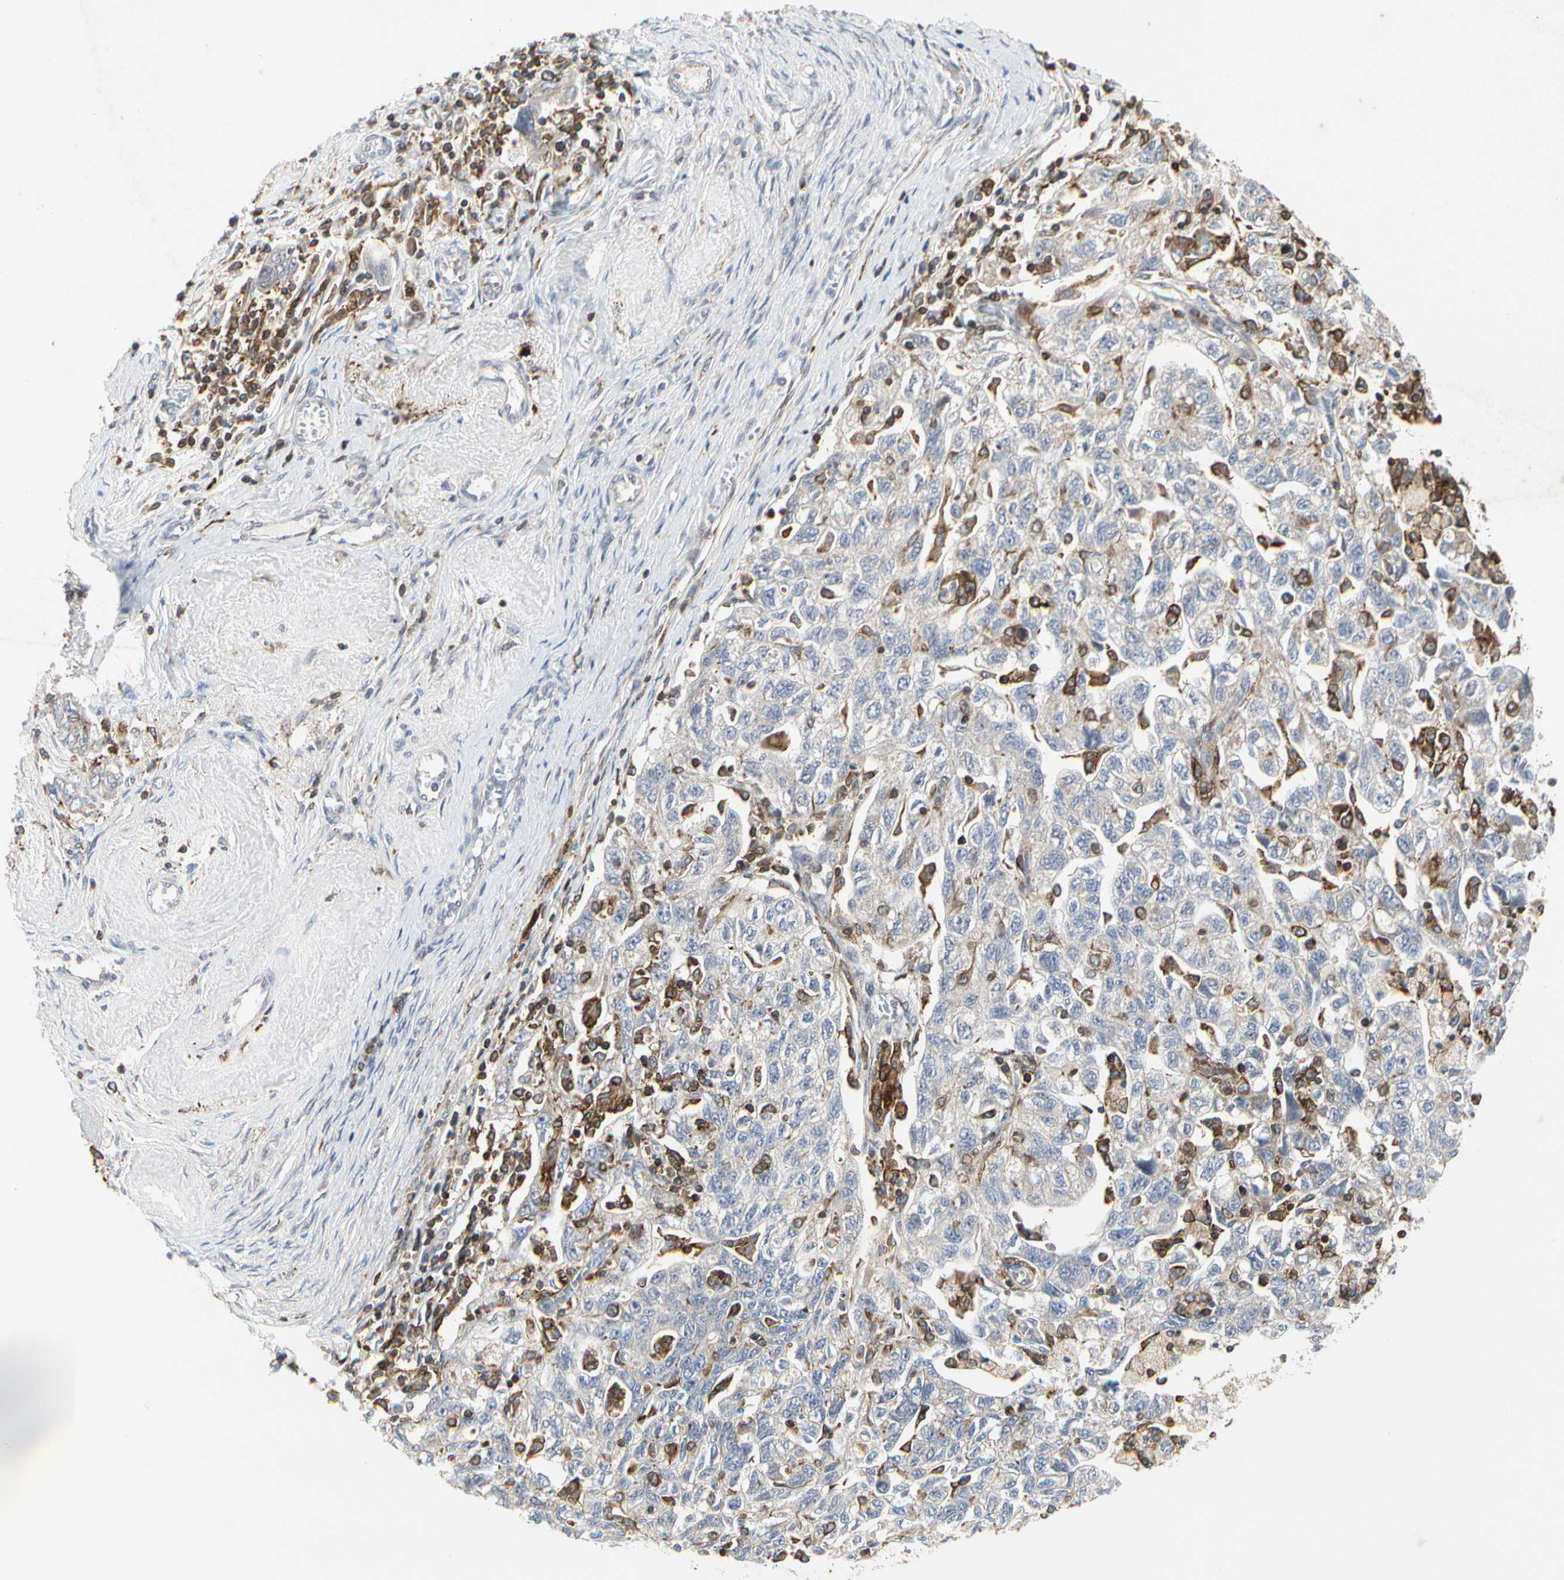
{"staining": {"intensity": "weak", "quantity": "<25%", "location": "cytoplasmic/membranous"}, "tissue": "ovarian cancer", "cell_type": "Tumor cells", "image_type": "cancer", "snomed": [{"axis": "morphology", "description": "Carcinoma, NOS"}, {"axis": "morphology", "description": "Cystadenocarcinoma, serous, NOS"}, {"axis": "topography", "description": "Ovary"}], "caption": "Immunohistochemical staining of human ovarian cancer (carcinoma) exhibits no significant expression in tumor cells.", "gene": "NAPG", "patient": {"sex": "female", "age": 69}}